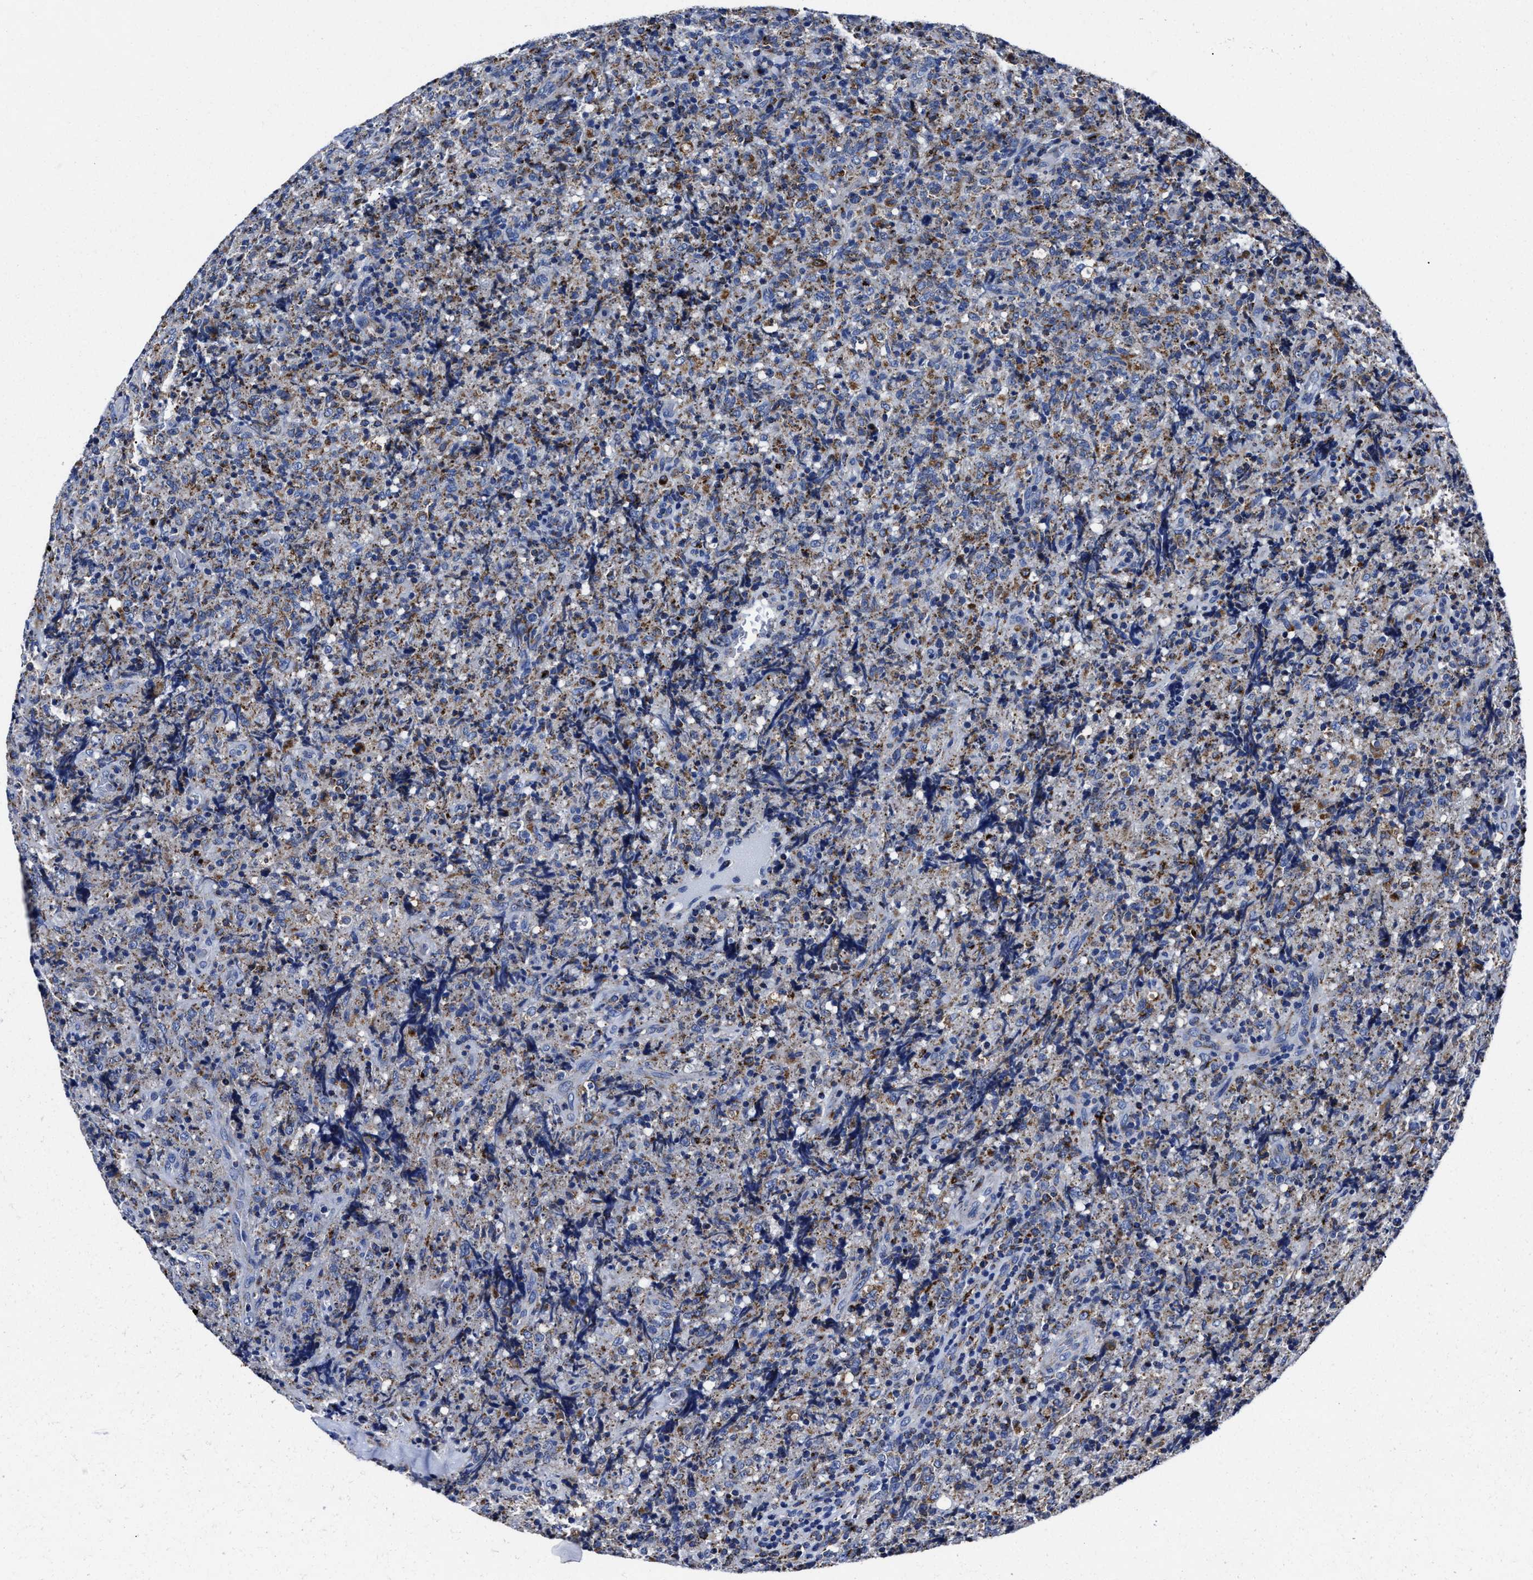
{"staining": {"intensity": "moderate", "quantity": ">75%", "location": "cytoplasmic/membranous"}, "tissue": "lymphoma", "cell_type": "Tumor cells", "image_type": "cancer", "snomed": [{"axis": "morphology", "description": "Malignant lymphoma, non-Hodgkin's type, High grade"}, {"axis": "topography", "description": "Tonsil"}], "caption": "IHC of human malignant lymphoma, non-Hodgkin's type (high-grade) exhibits medium levels of moderate cytoplasmic/membranous staining in about >75% of tumor cells. The staining is performed using DAB brown chromogen to label protein expression. The nuclei are counter-stained blue using hematoxylin.", "gene": "LAMTOR4", "patient": {"sex": "female", "age": 36}}